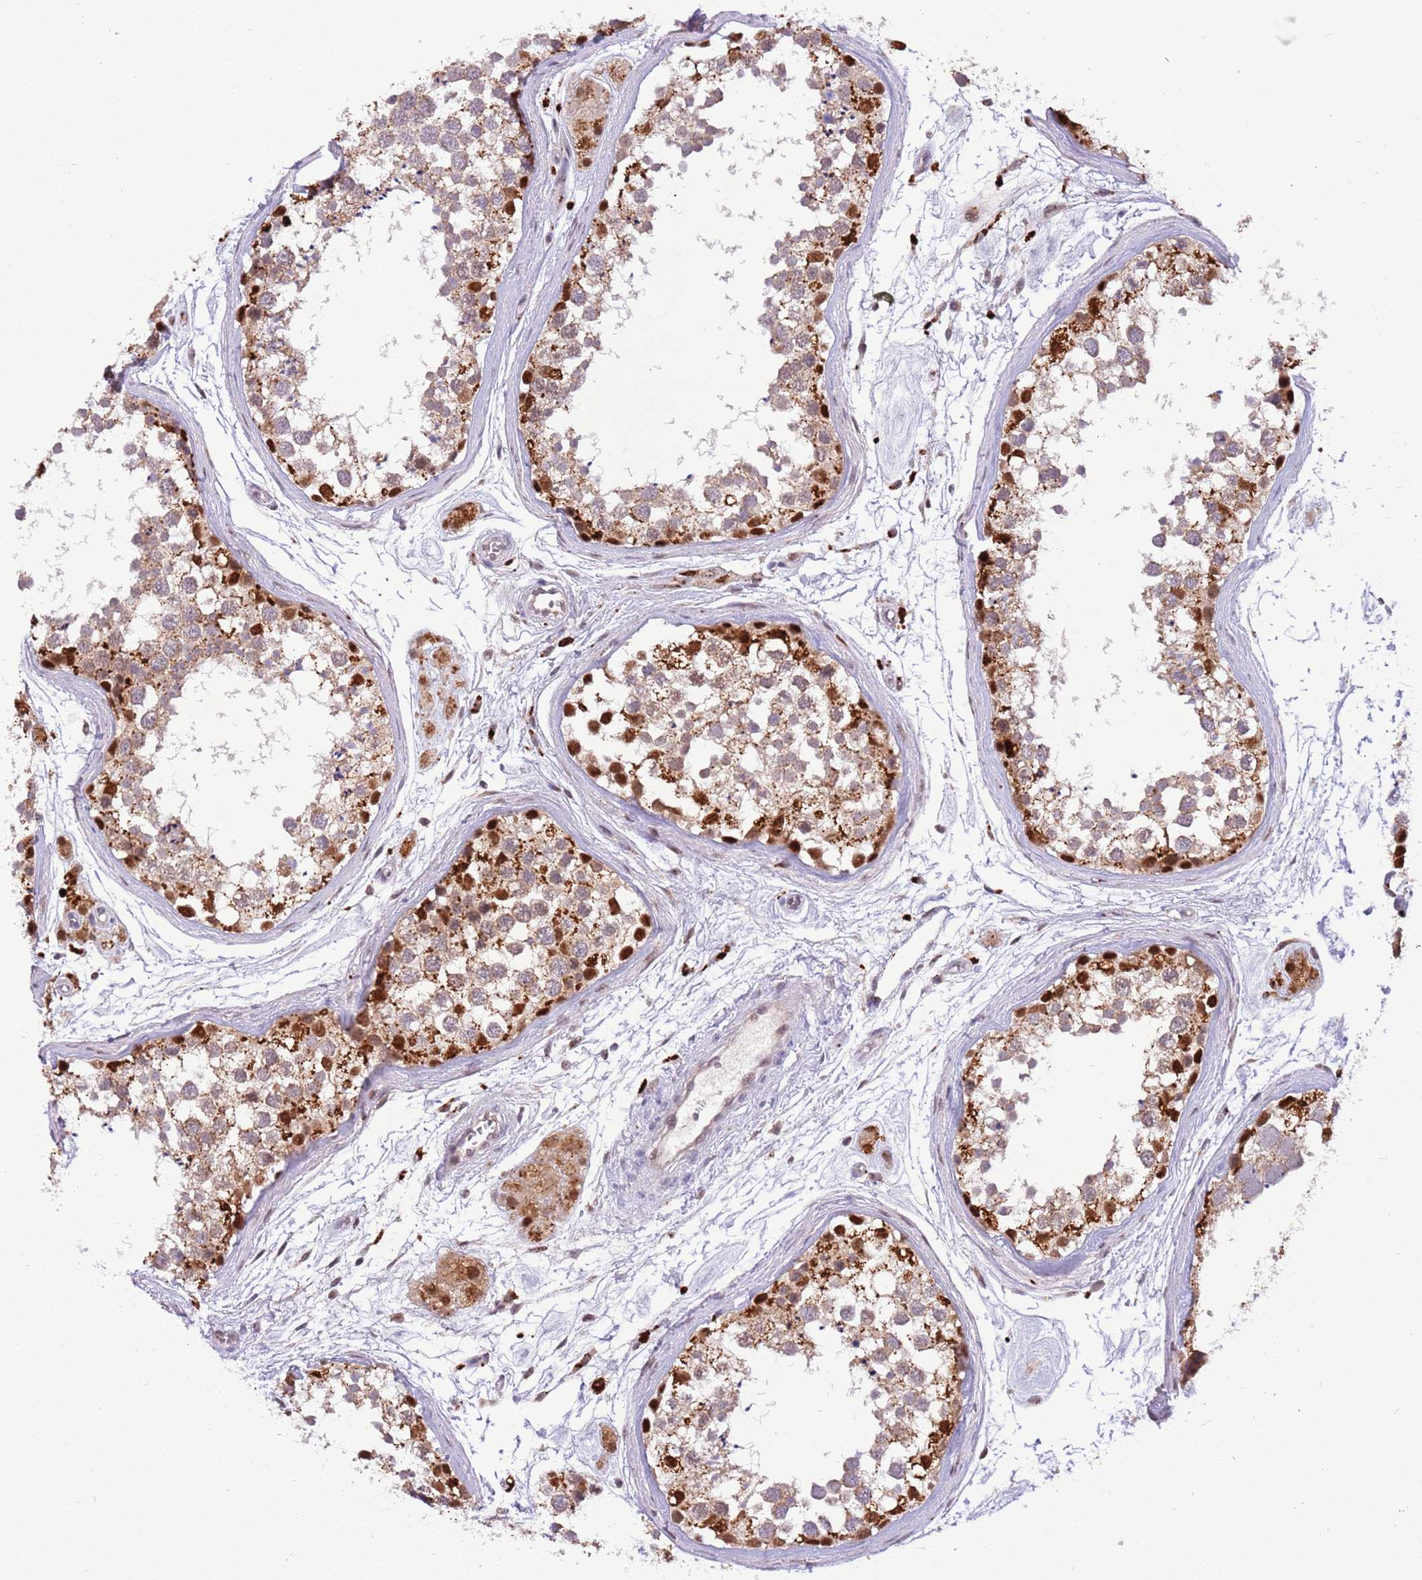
{"staining": {"intensity": "strong", "quantity": "25%-75%", "location": "nuclear"}, "tissue": "testis", "cell_type": "Cells in seminiferous ducts", "image_type": "normal", "snomed": [{"axis": "morphology", "description": "Normal tissue, NOS"}, {"axis": "topography", "description": "Testis"}], "caption": "The histopathology image shows staining of normal testis, revealing strong nuclear protein expression (brown color) within cells in seminiferous ducts.", "gene": "TRIM27", "patient": {"sex": "male", "age": 56}}